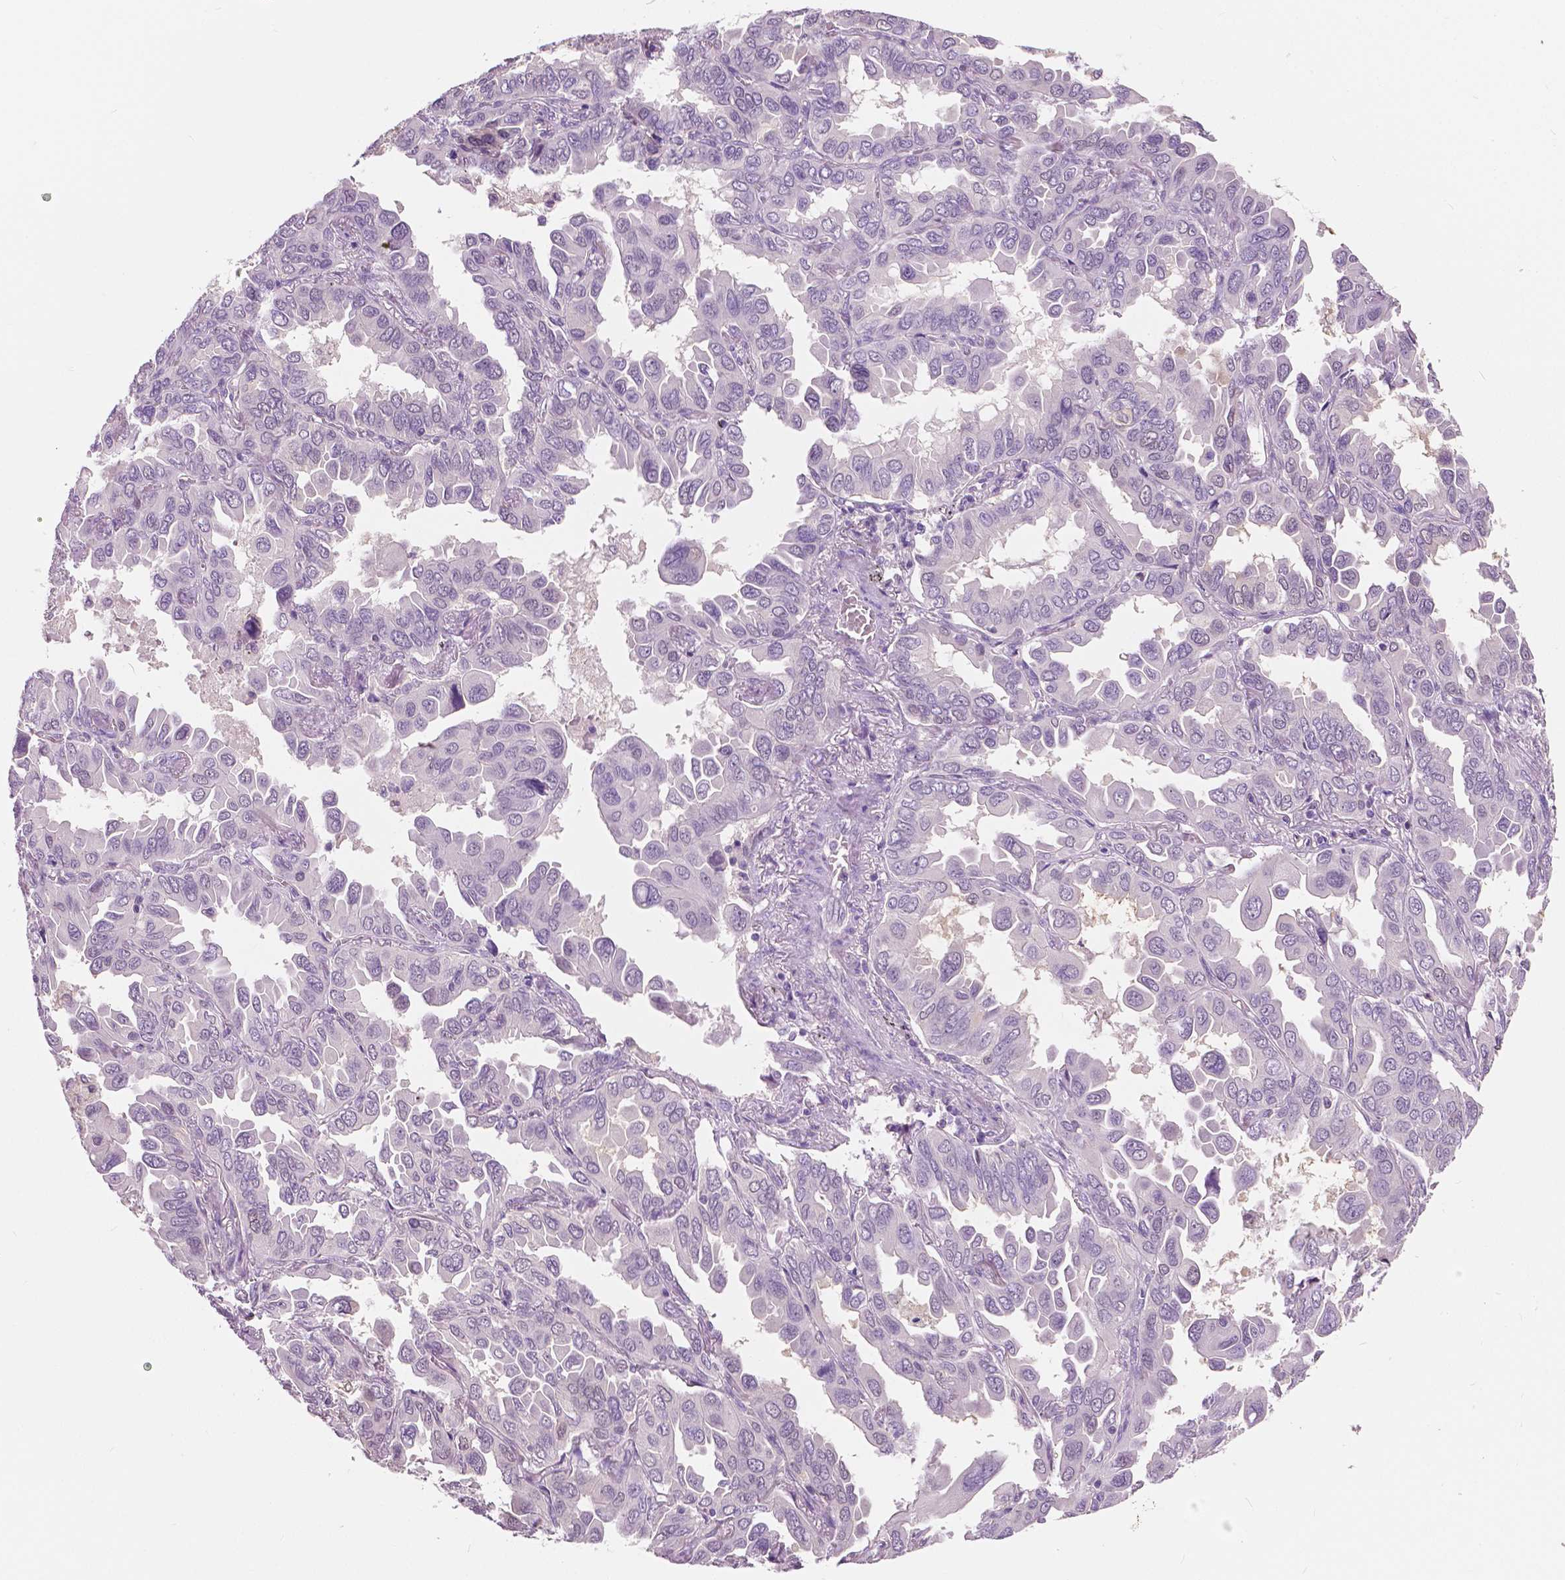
{"staining": {"intensity": "negative", "quantity": "none", "location": "none"}, "tissue": "lung cancer", "cell_type": "Tumor cells", "image_type": "cancer", "snomed": [{"axis": "morphology", "description": "Adenocarcinoma, NOS"}, {"axis": "topography", "description": "Lung"}], "caption": "Immunohistochemical staining of lung cancer (adenocarcinoma) demonstrates no significant staining in tumor cells.", "gene": "TKFC", "patient": {"sex": "male", "age": 64}}